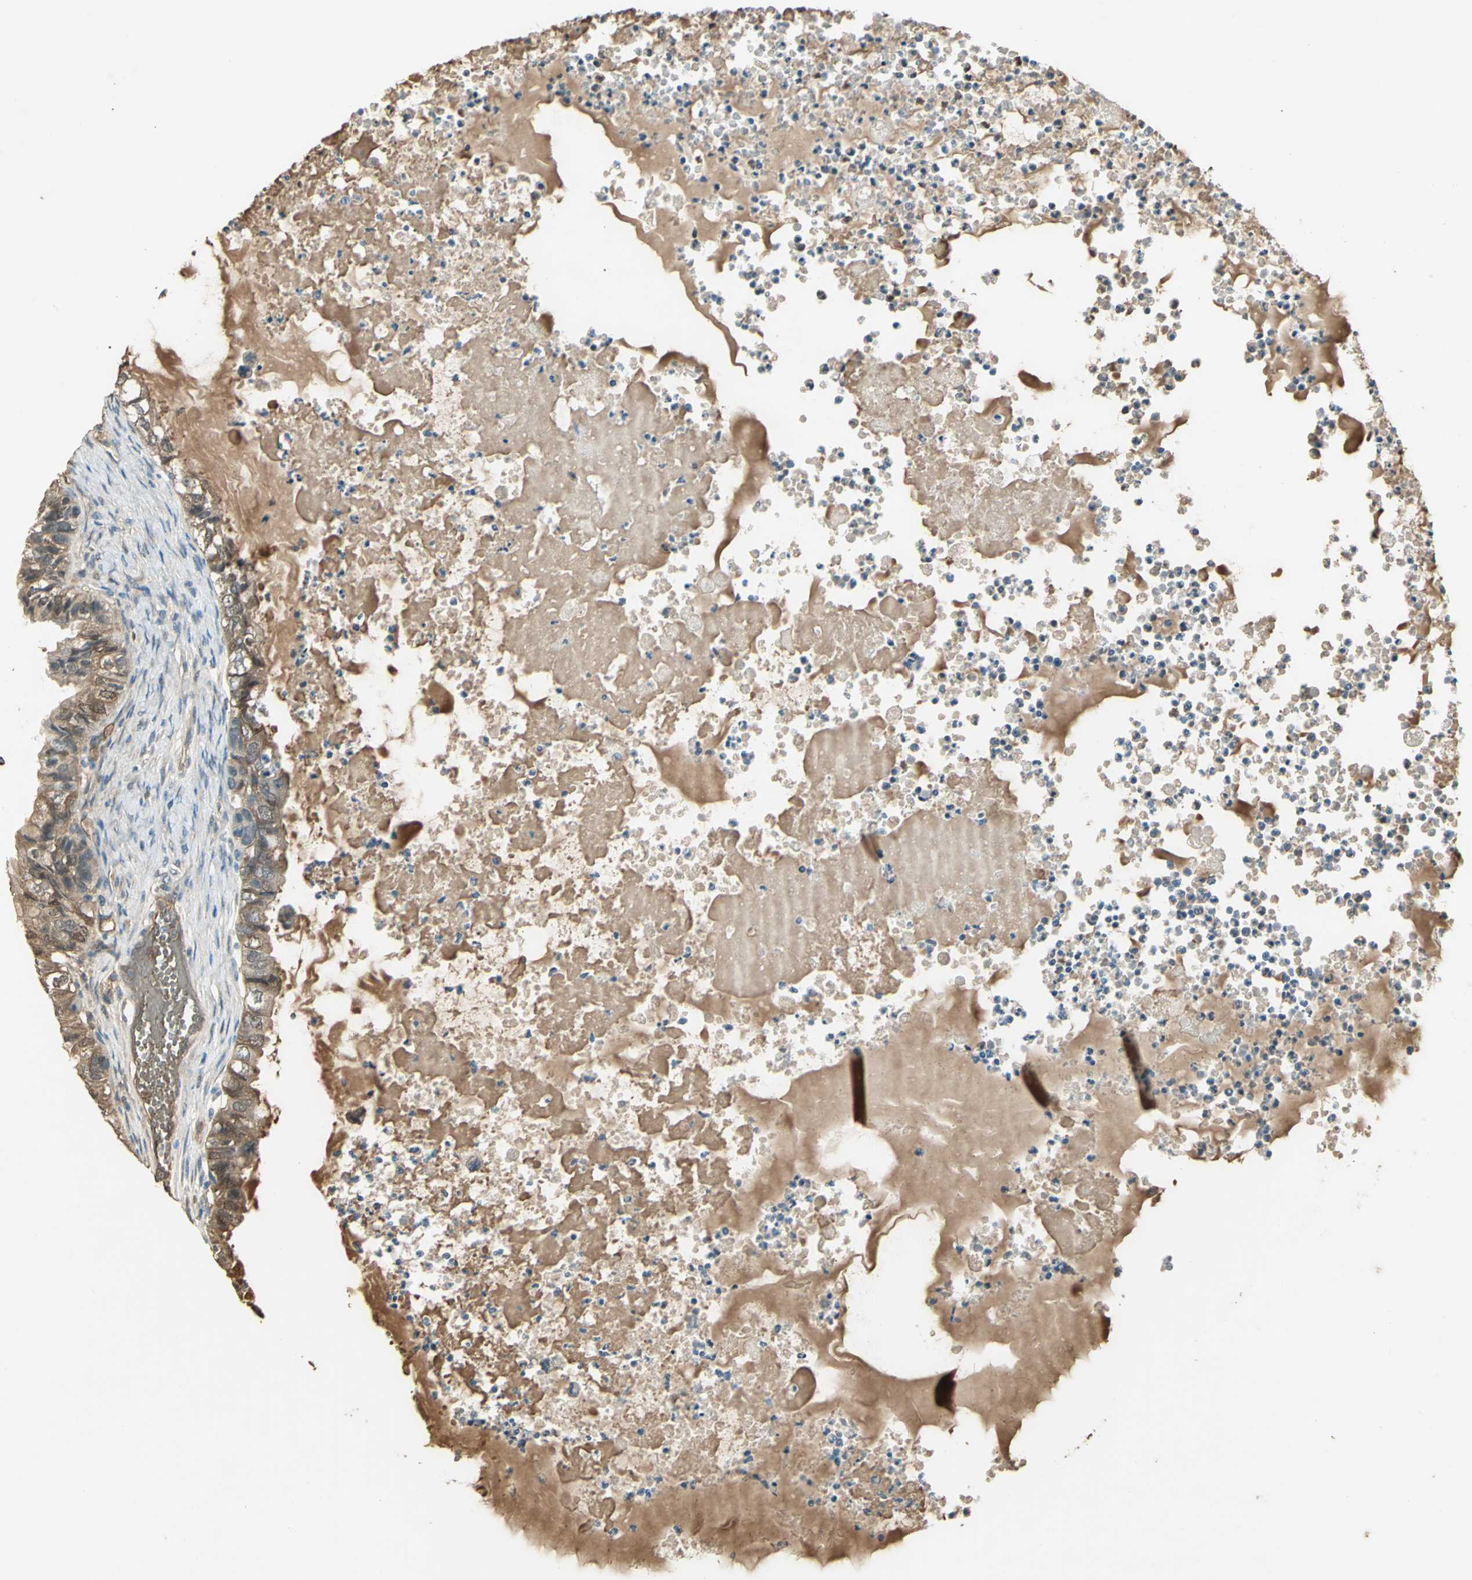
{"staining": {"intensity": "moderate", "quantity": ">75%", "location": "cytoplasmic/membranous"}, "tissue": "ovarian cancer", "cell_type": "Tumor cells", "image_type": "cancer", "snomed": [{"axis": "morphology", "description": "Cystadenocarcinoma, mucinous, NOS"}, {"axis": "topography", "description": "Ovary"}], "caption": "This photomicrograph reveals IHC staining of human mucinous cystadenocarcinoma (ovarian), with medium moderate cytoplasmic/membranous expression in approximately >75% of tumor cells.", "gene": "DDAH1", "patient": {"sex": "female", "age": 80}}